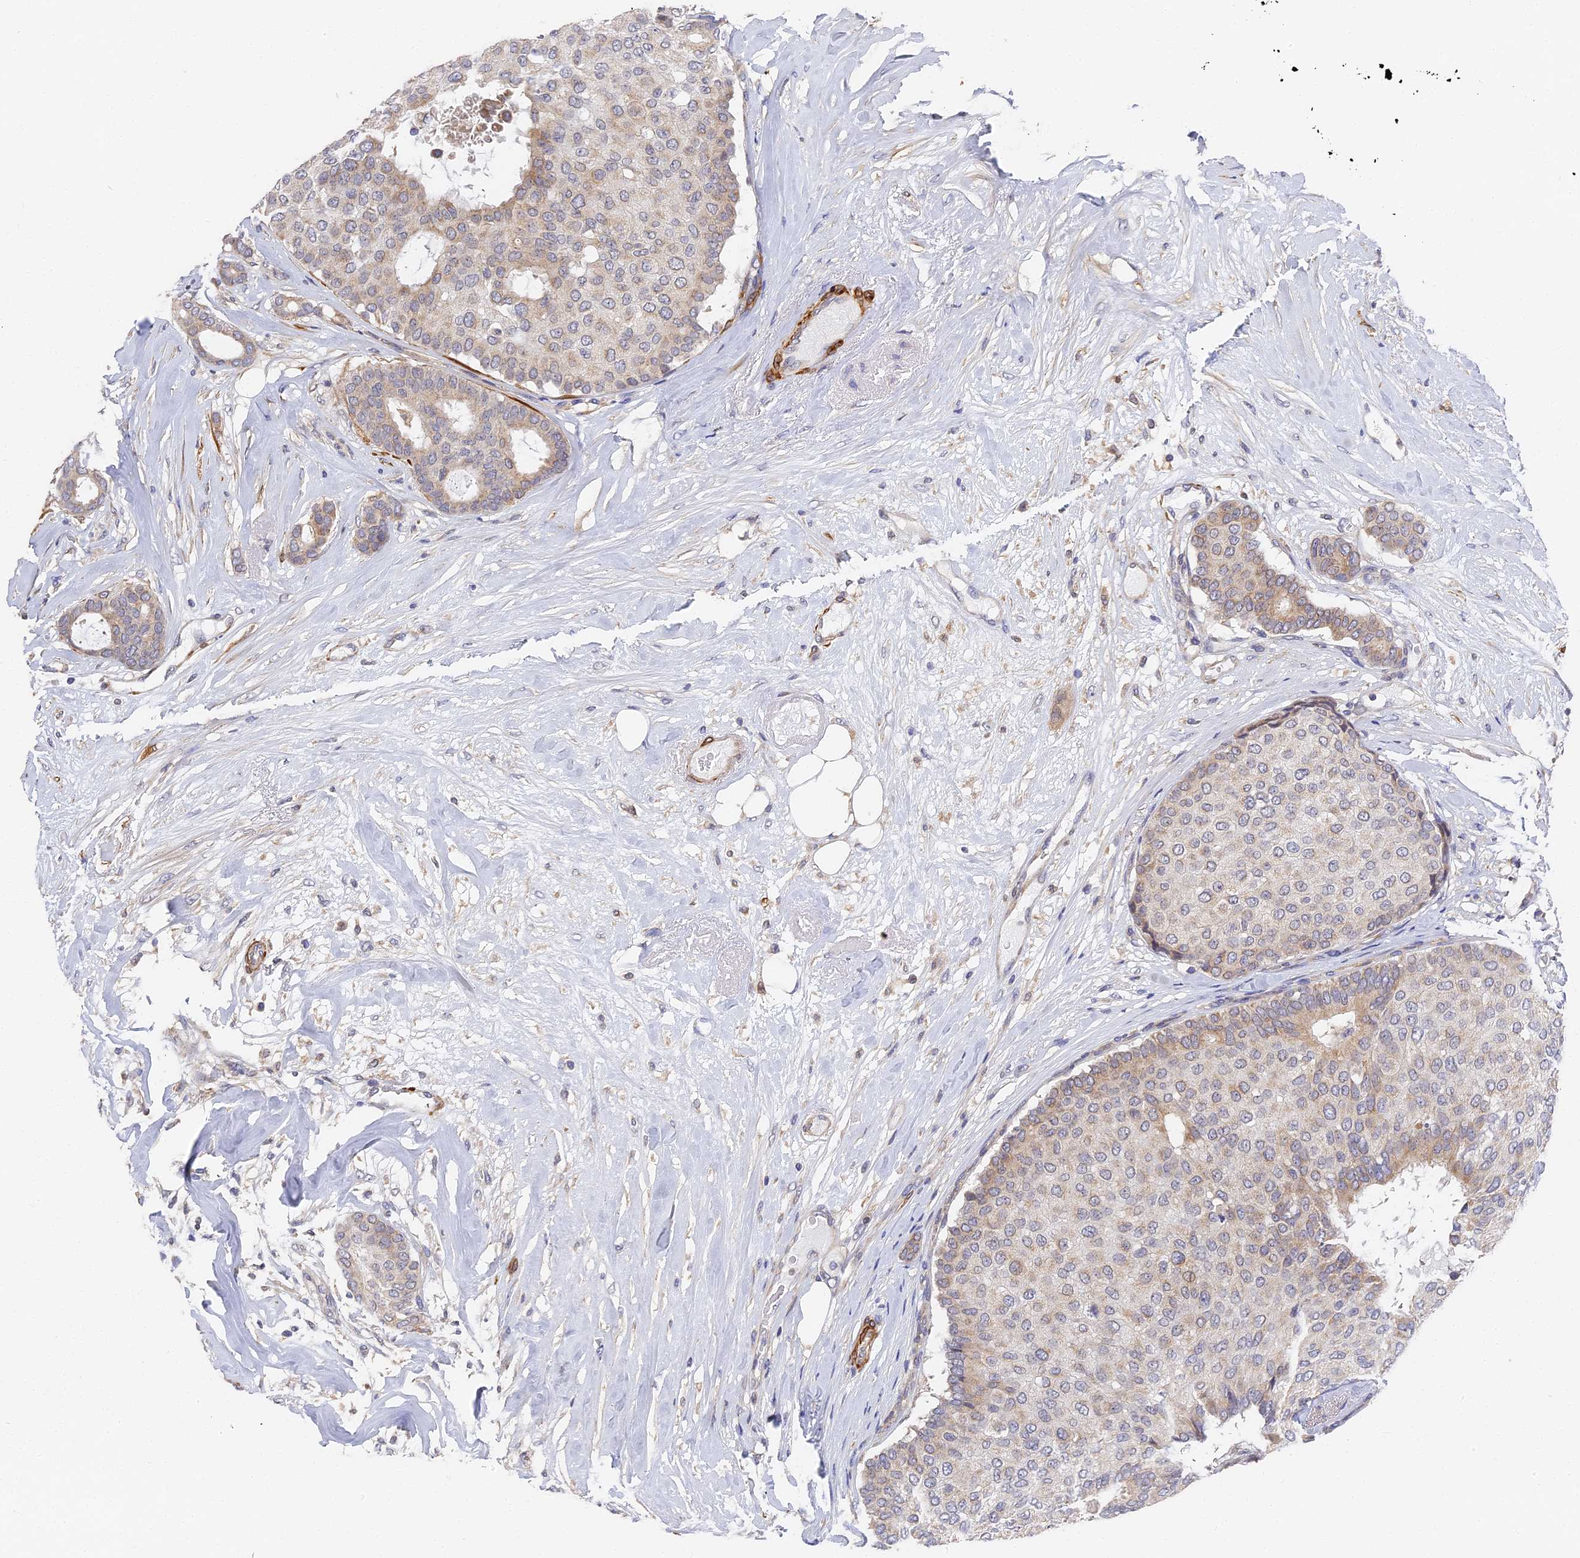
{"staining": {"intensity": "weak", "quantity": "<25%", "location": "cytoplasmic/membranous"}, "tissue": "breast cancer", "cell_type": "Tumor cells", "image_type": "cancer", "snomed": [{"axis": "morphology", "description": "Duct carcinoma"}, {"axis": "topography", "description": "Breast"}], "caption": "The image demonstrates no significant staining in tumor cells of breast intraductal carcinoma.", "gene": "CCDC113", "patient": {"sex": "female", "age": 75}}